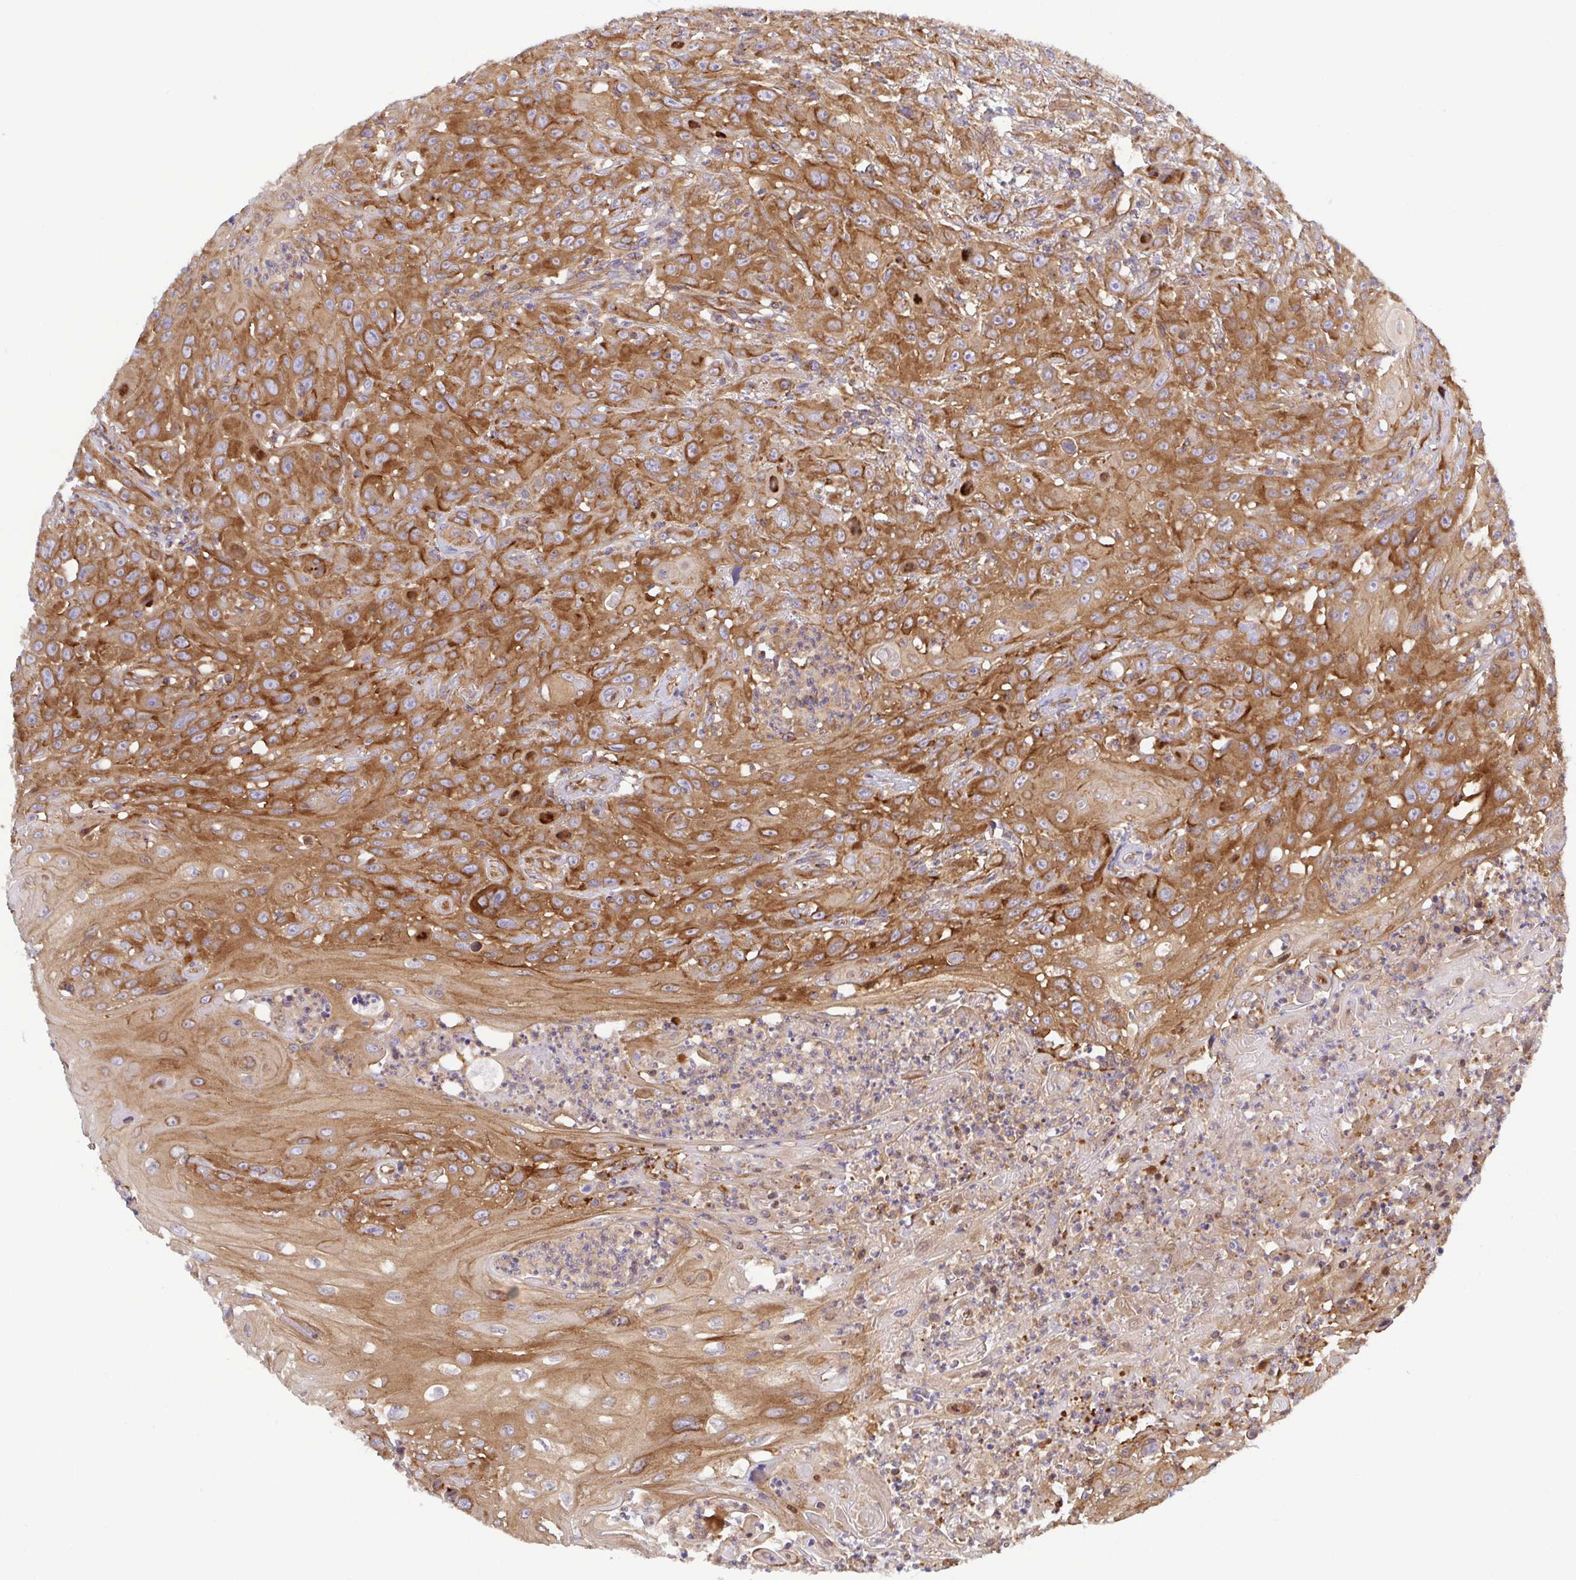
{"staining": {"intensity": "moderate", "quantity": ">75%", "location": "cytoplasmic/membranous"}, "tissue": "head and neck cancer", "cell_type": "Tumor cells", "image_type": "cancer", "snomed": [{"axis": "morphology", "description": "Squamous cell carcinoma, NOS"}, {"axis": "topography", "description": "Skin"}, {"axis": "topography", "description": "Head-Neck"}], "caption": "Head and neck cancer (squamous cell carcinoma) tissue shows moderate cytoplasmic/membranous staining in approximately >75% of tumor cells, visualized by immunohistochemistry.", "gene": "KIF5B", "patient": {"sex": "male", "age": 80}}